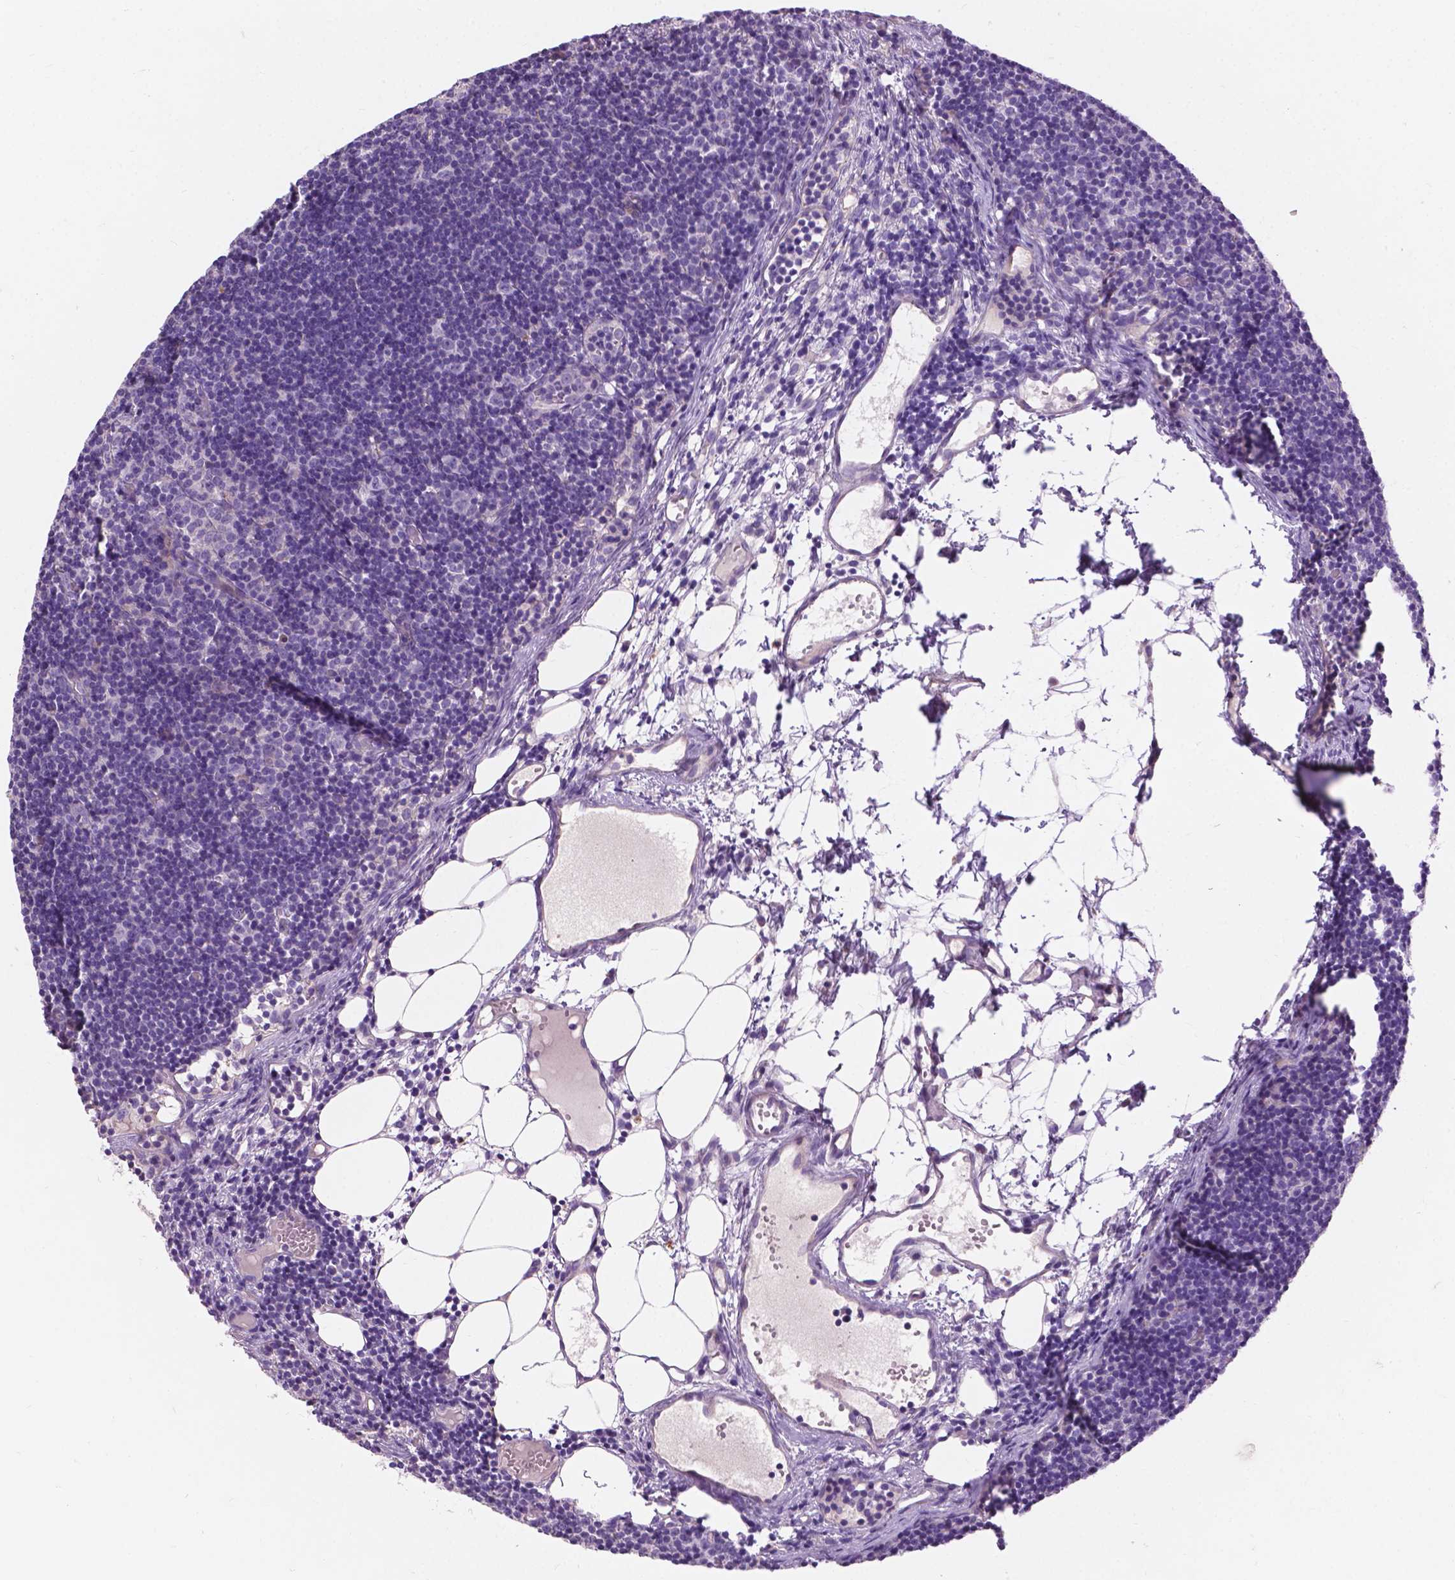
{"staining": {"intensity": "negative", "quantity": "none", "location": "none"}, "tissue": "lymph node", "cell_type": "Germinal center cells", "image_type": "normal", "snomed": [{"axis": "morphology", "description": "Normal tissue, NOS"}, {"axis": "topography", "description": "Lymph node"}], "caption": "Germinal center cells show no significant protein staining in normal lymph node. (Immunohistochemistry (ihc), brightfield microscopy, high magnification).", "gene": "NOXO1", "patient": {"sex": "female", "age": 41}}